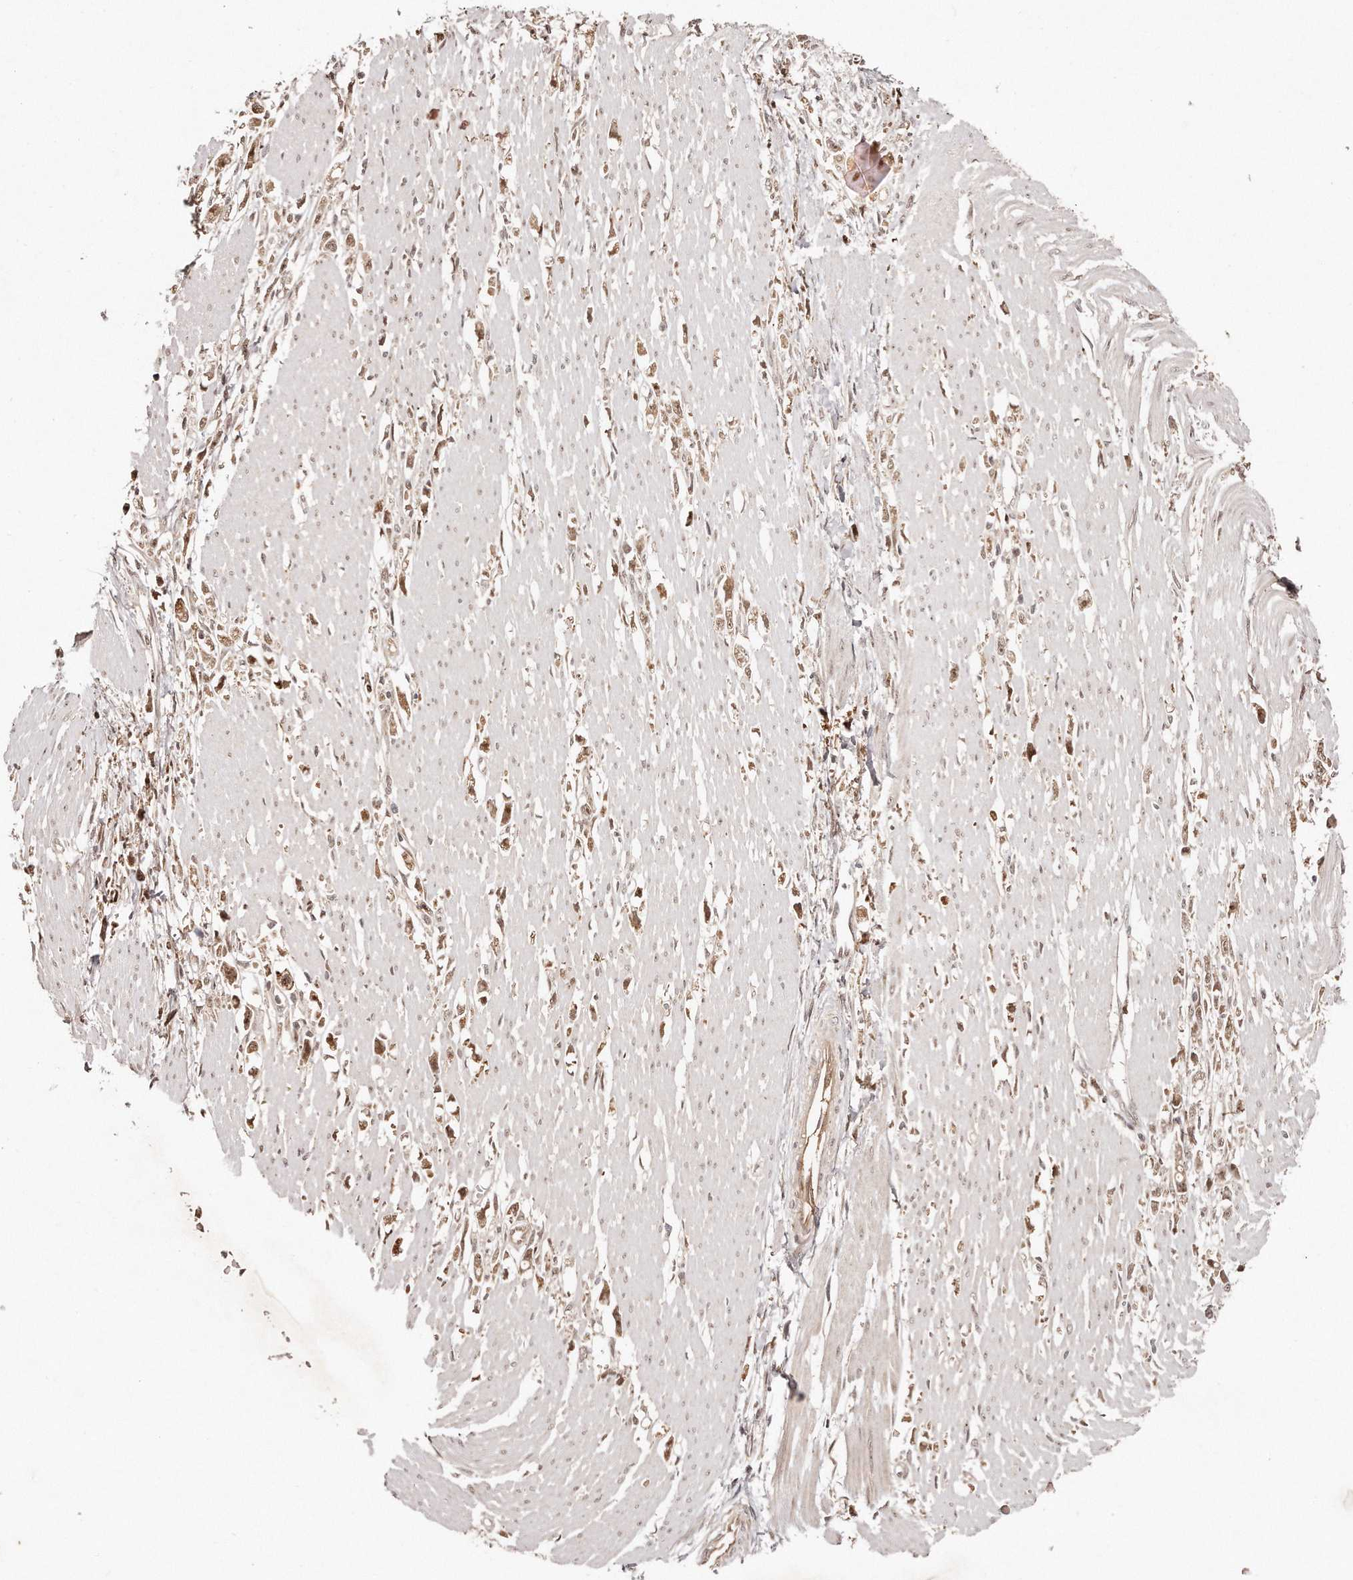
{"staining": {"intensity": "moderate", "quantity": ">75%", "location": "cytoplasmic/membranous,nuclear"}, "tissue": "stomach cancer", "cell_type": "Tumor cells", "image_type": "cancer", "snomed": [{"axis": "morphology", "description": "Adenocarcinoma, NOS"}, {"axis": "topography", "description": "Stomach"}], "caption": "This is an image of immunohistochemistry (IHC) staining of stomach cancer, which shows moderate expression in the cytoplasmic/membranous and nuclear of tumor cells.", "gene": "SOX4", "patient": {"sex": "female", "age": 59}}